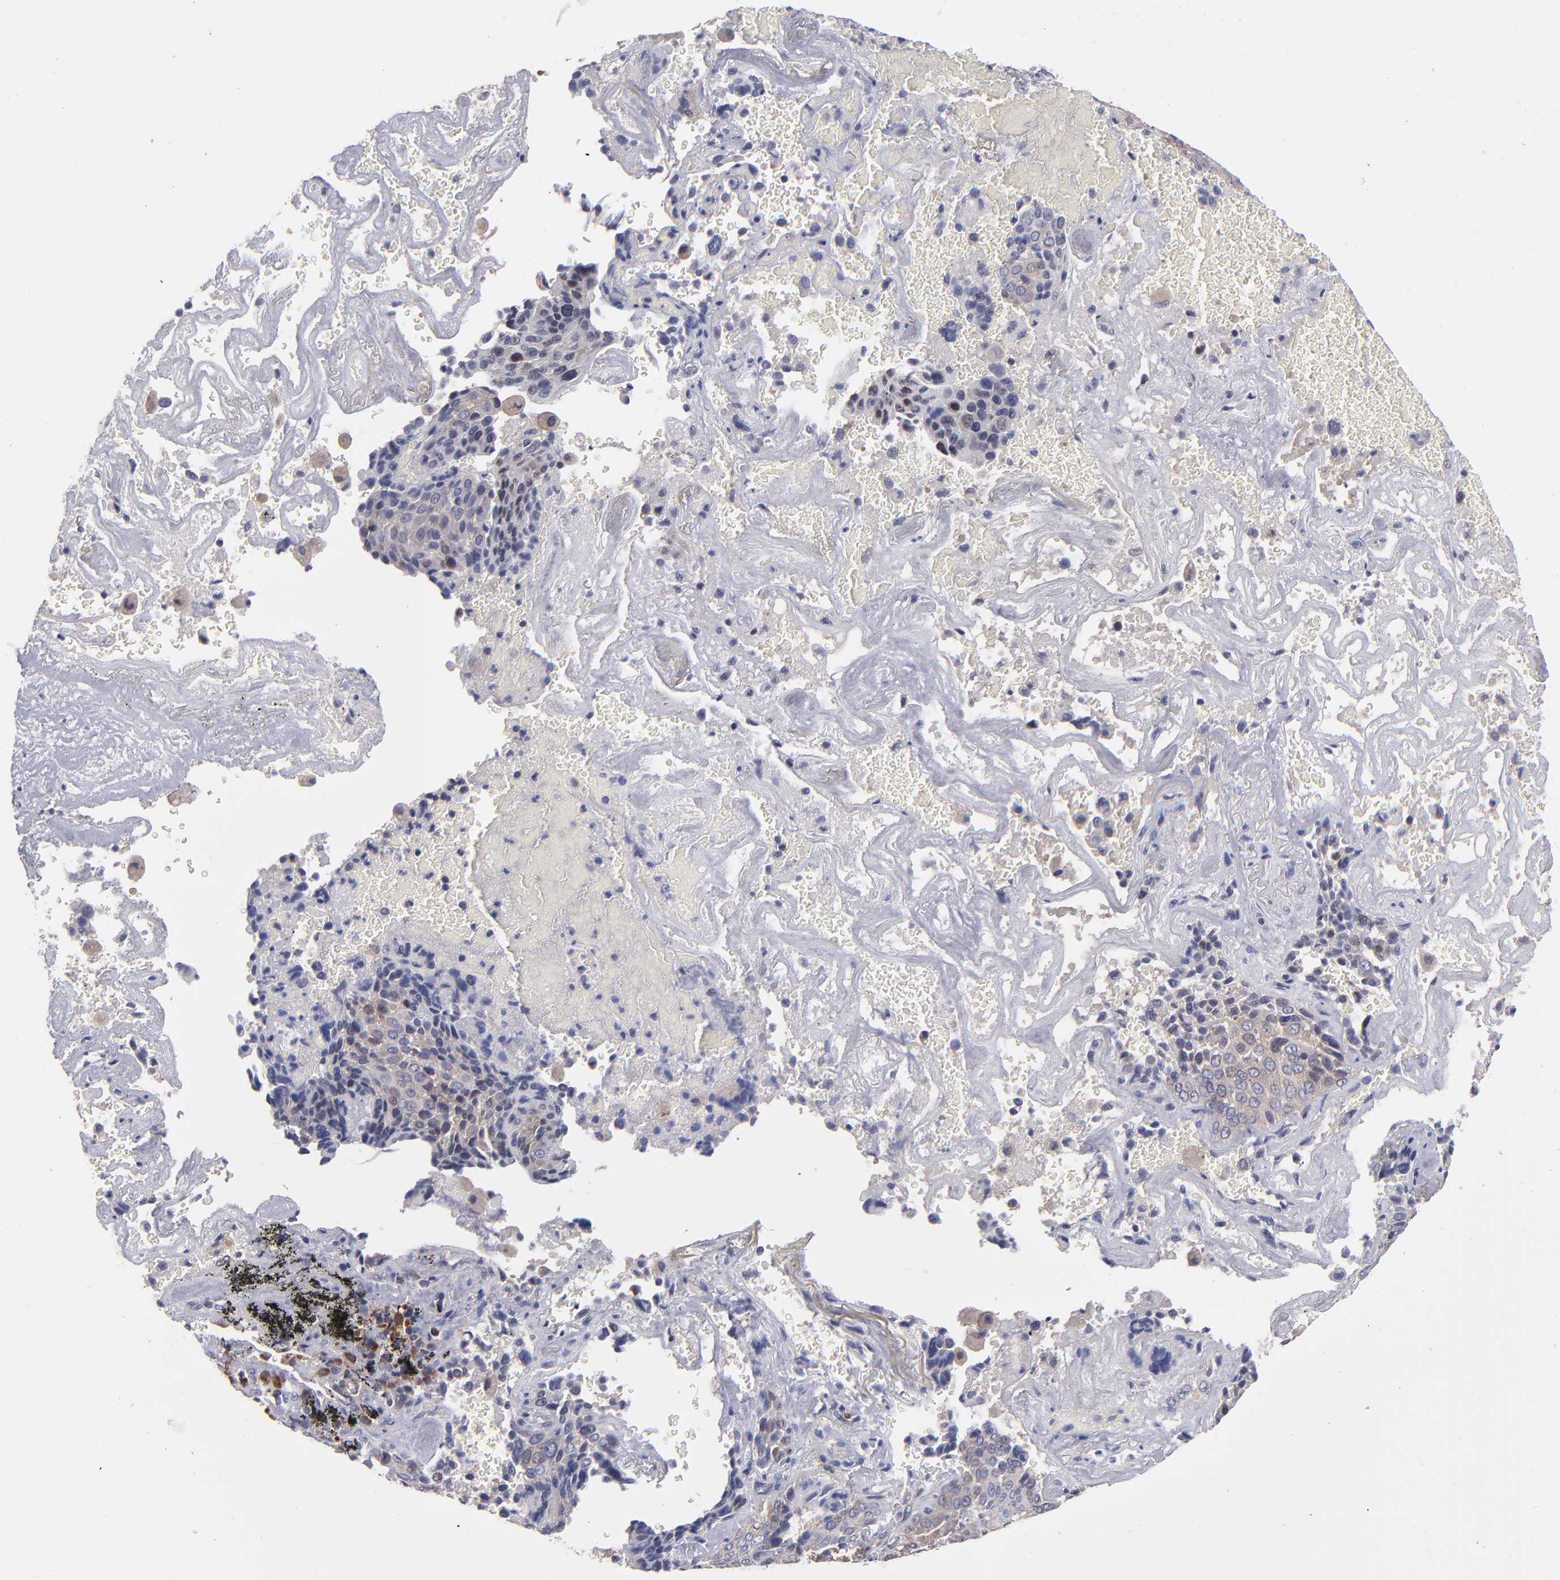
{"staining": {"intensity": "weak", "quantity": "25%-75%", "location": "cytoplasmic/membranous"}, "tissue": "lung cancer", "cell_type": "Tumor cells", "image_type": "cancer", "snomed": [{"axis": "morphology", "description": "Squamous cell carcinoma, NOS"}, {"axis": "topography", "description": "Lung"}], "caption": "Lung cancer (squamous cell carcinoma) tissue exhibits weak cytoplasmic/membranous expression in about 25%-75% of tumor cells, visualized by immunohistochemistry. (Stains: DAB in brown, nuclei in blue, Microscopy: brightfield microscopy at high magnification).", "gene": "EIF3L", "patient": {"sex": "male", "age": 54}}